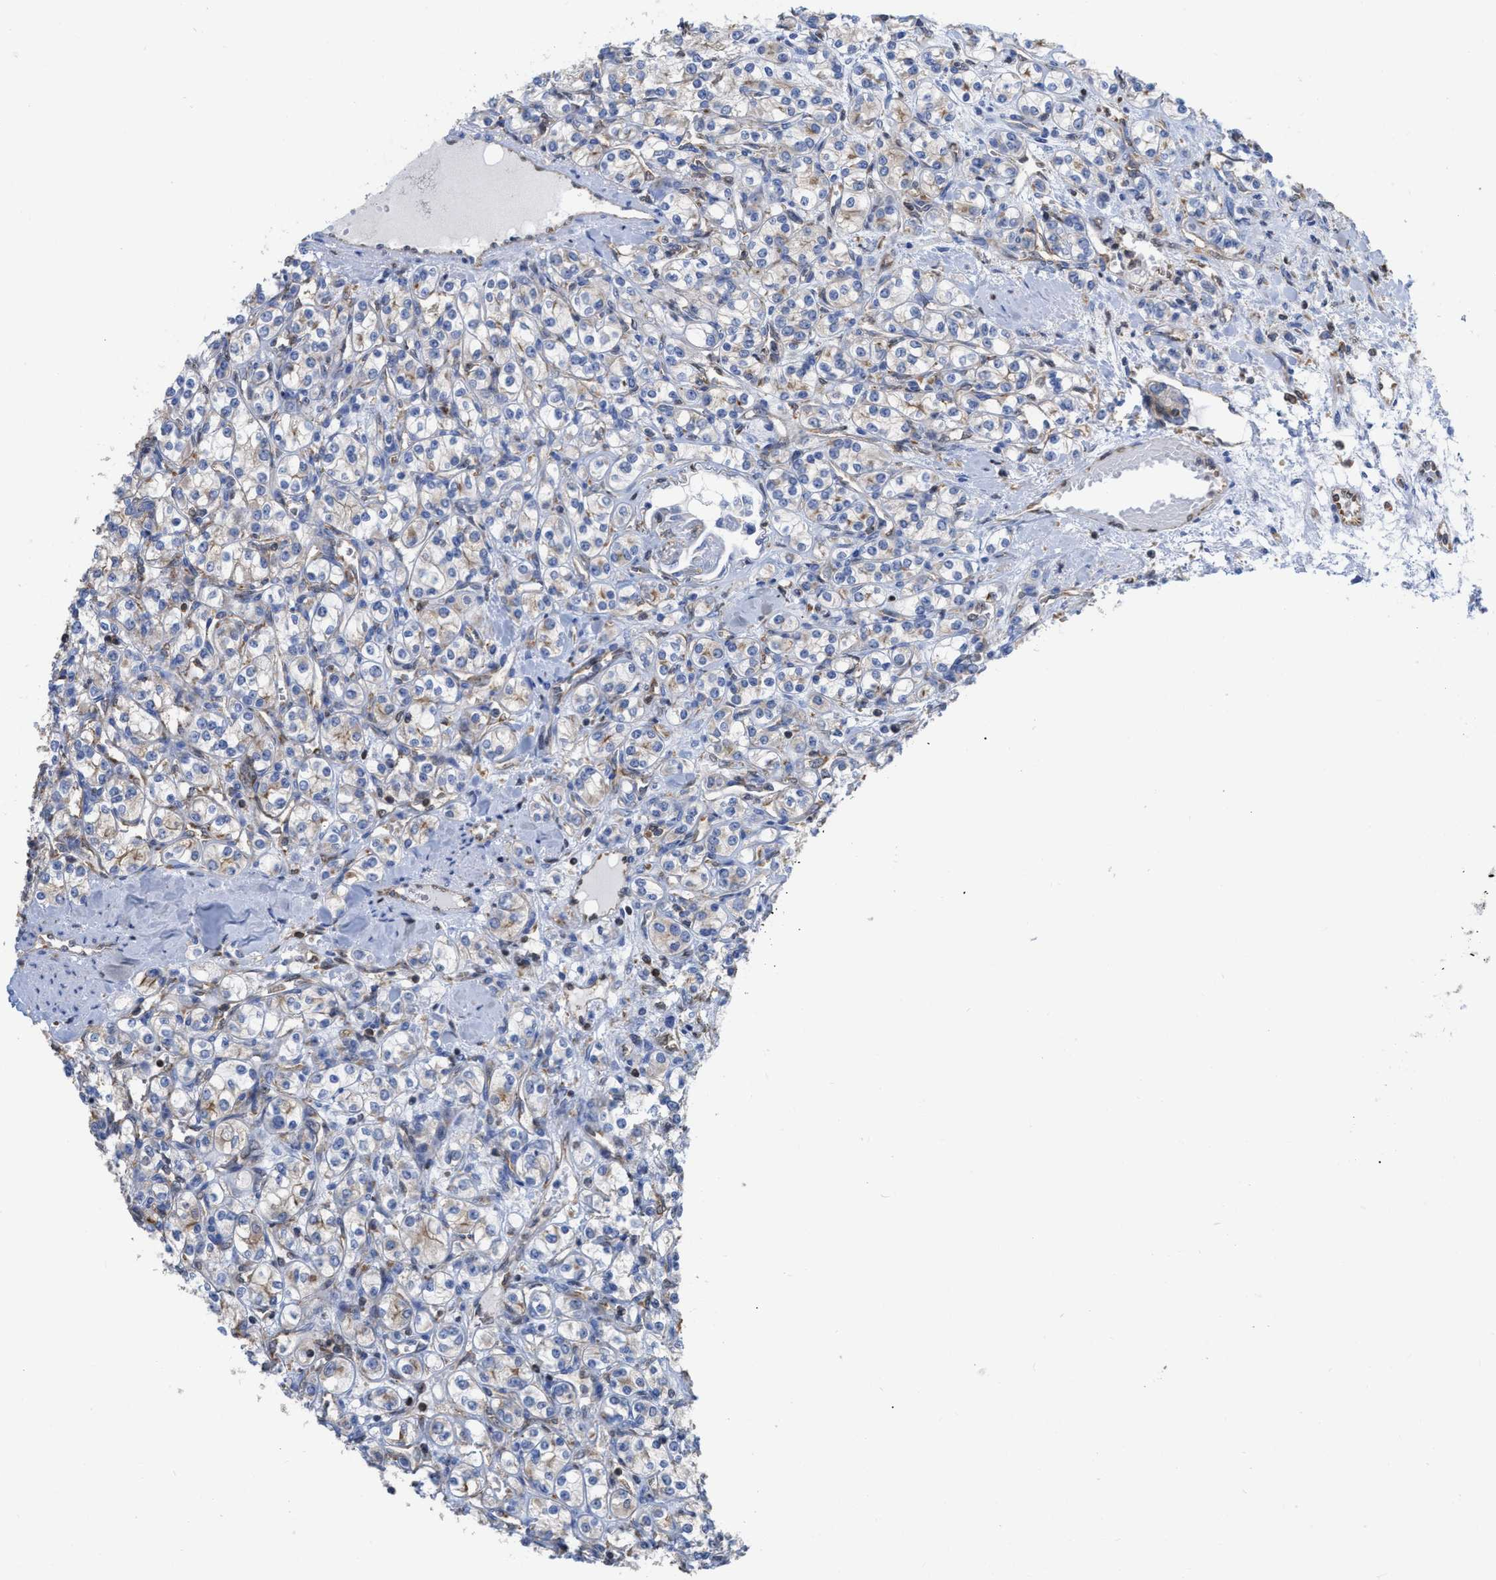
{"staining": {"intensity": "weak", "quantity": "<25%", "location": "cytoplasmic/membranous"}, "tissue": "renal cancer", "cell_type": "Tumor cells", "image_type": "cancer", "snomed": [{"axis": "morphology", "description": "Adenocarcinoma, NOS"}, {"axis": "topography", "description": "Kidney"}], "caption": "High power microscopy image of an immunohistochemistry (IHC) histopathology image of renal cancer, revealing no significant expression in tumor cells.", "gene": "GIMAP4", "patient": {"sex": "male", "age": 77}}